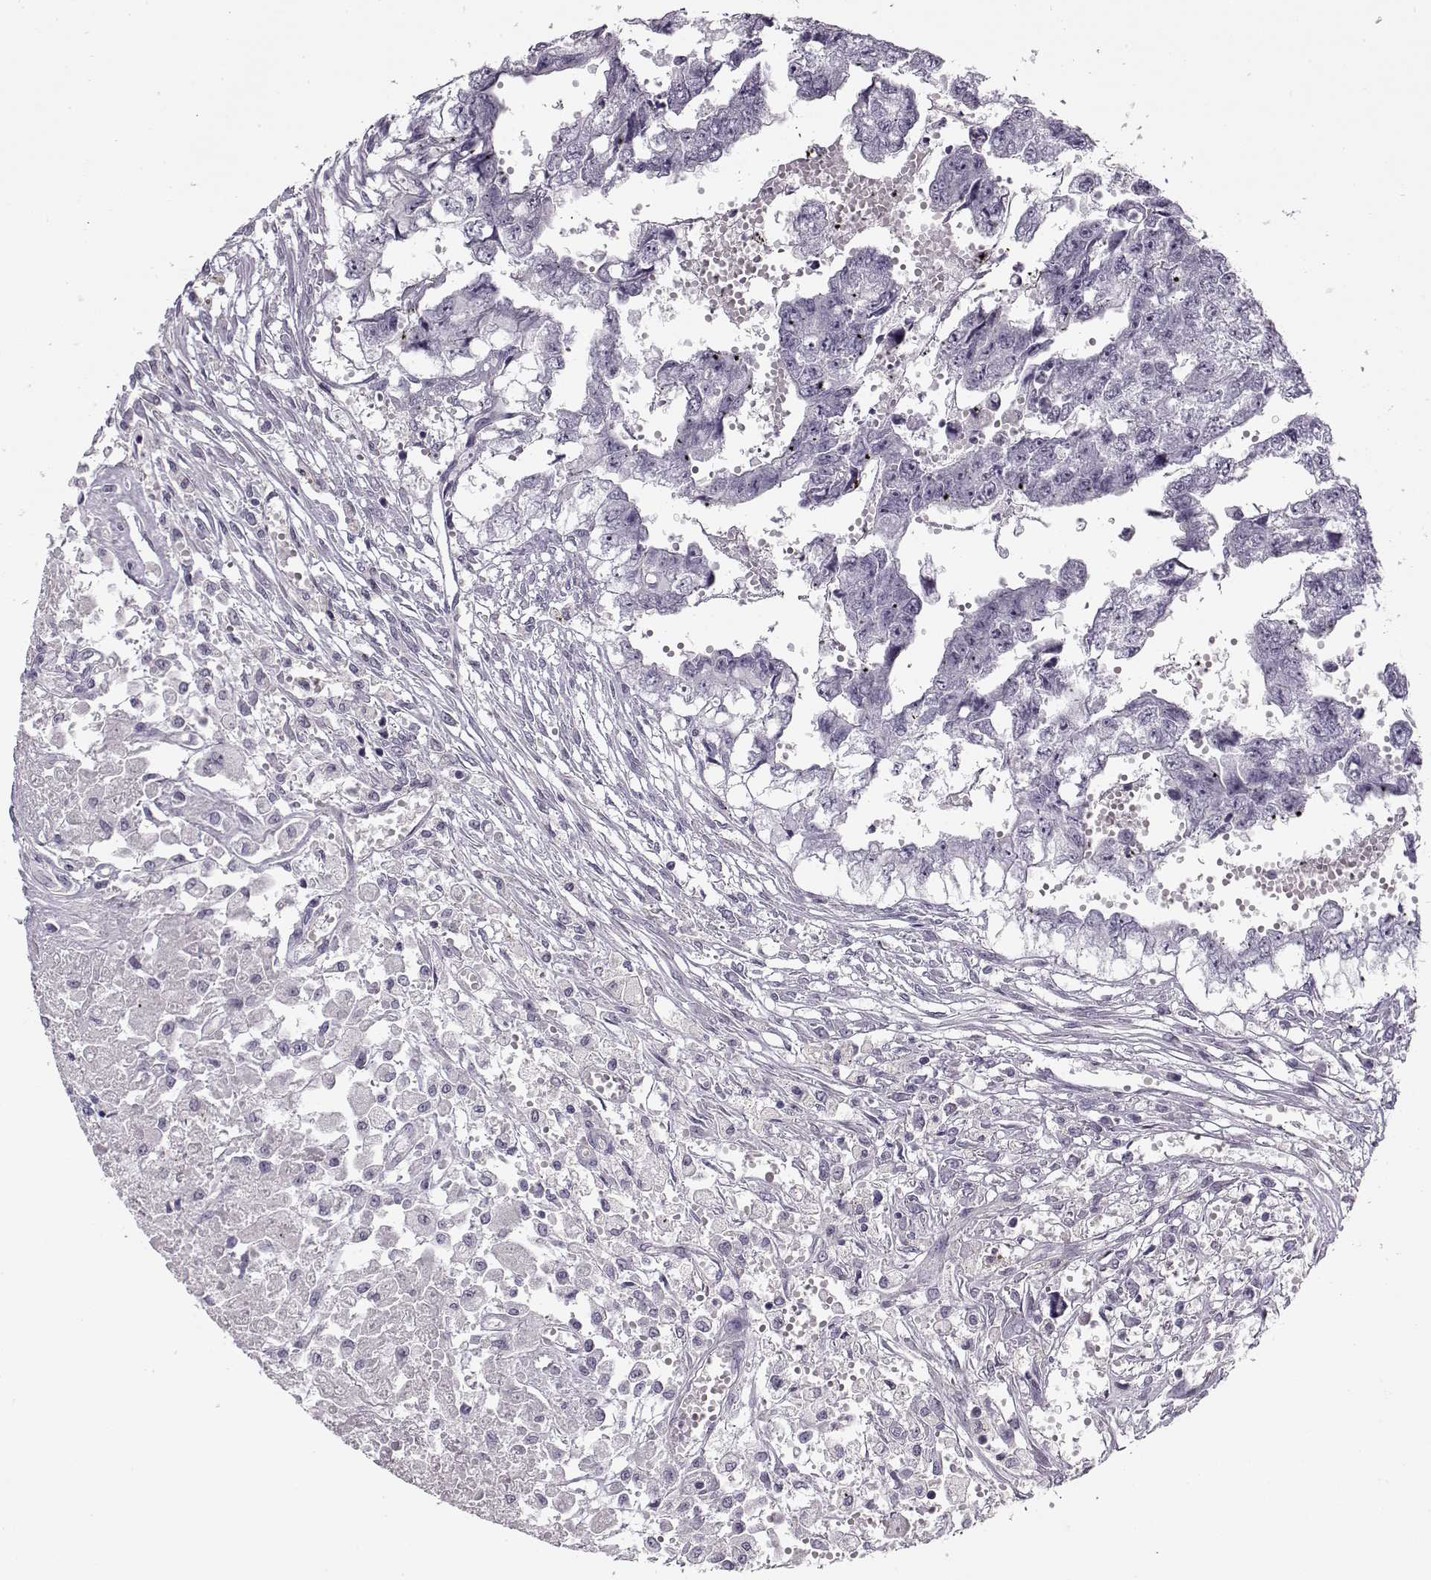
{"staining": {"intensity": "negative", "quantity": "none", "location": "none"}, "tissue": "testis cancer", "cell_type": "Tumor cells", "image_type": "cancer", "snomed": [{"axis": "morphology", "description": "Carcinoma, Embryonal, NOS"}, {"axis": "morphology", "description": "Teratoma, malignant, NOS"}, {"axis": "topography", "description": "Testis"}], "caption": "Protein analysis of testis cancer (embryonal carcinoma) exhibits no significant staining in tumor cells.", "gene": "PNMT", "patient": {"sex": "male", "age": 44}}